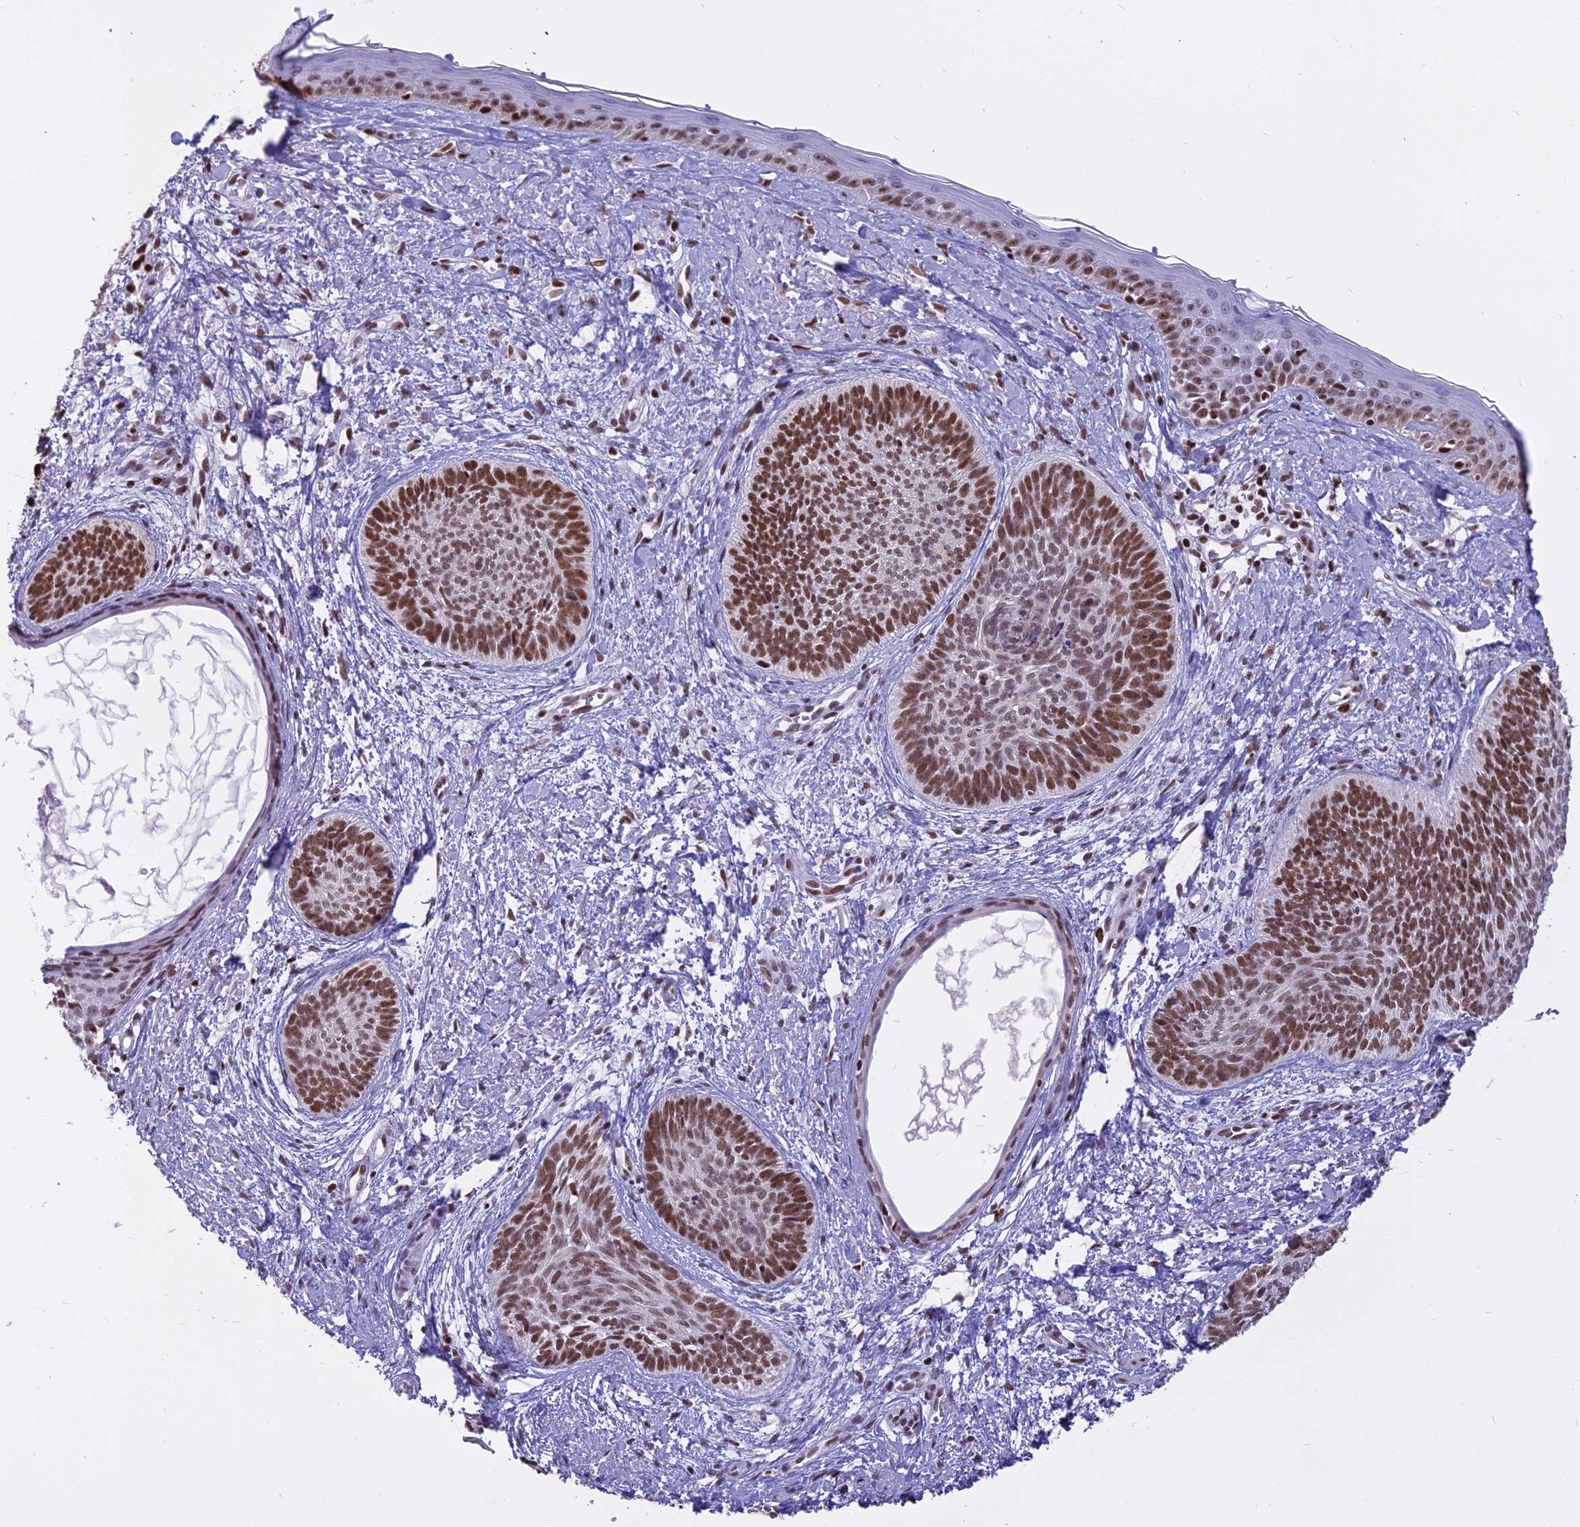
{"staining": {"intensity": "strong", "quantity": ">75%", "location": "nuclear"}, "tissue": "skin cancer", "cell_type": "Tumor cells", "image_type": "cancer", "snomed": [{"axis": "morphology", "description": "Basal cell carcinoma"}, {"axis": "topography", "description": "Skin"}], "caption": "About >75% of tumor cells in human skin cancer exhibit strong nuclear protein expression as visualized by brown immunohistochemical staining.", "gene": "PARP1", "patient": {"sex": "female", "age": 81}}